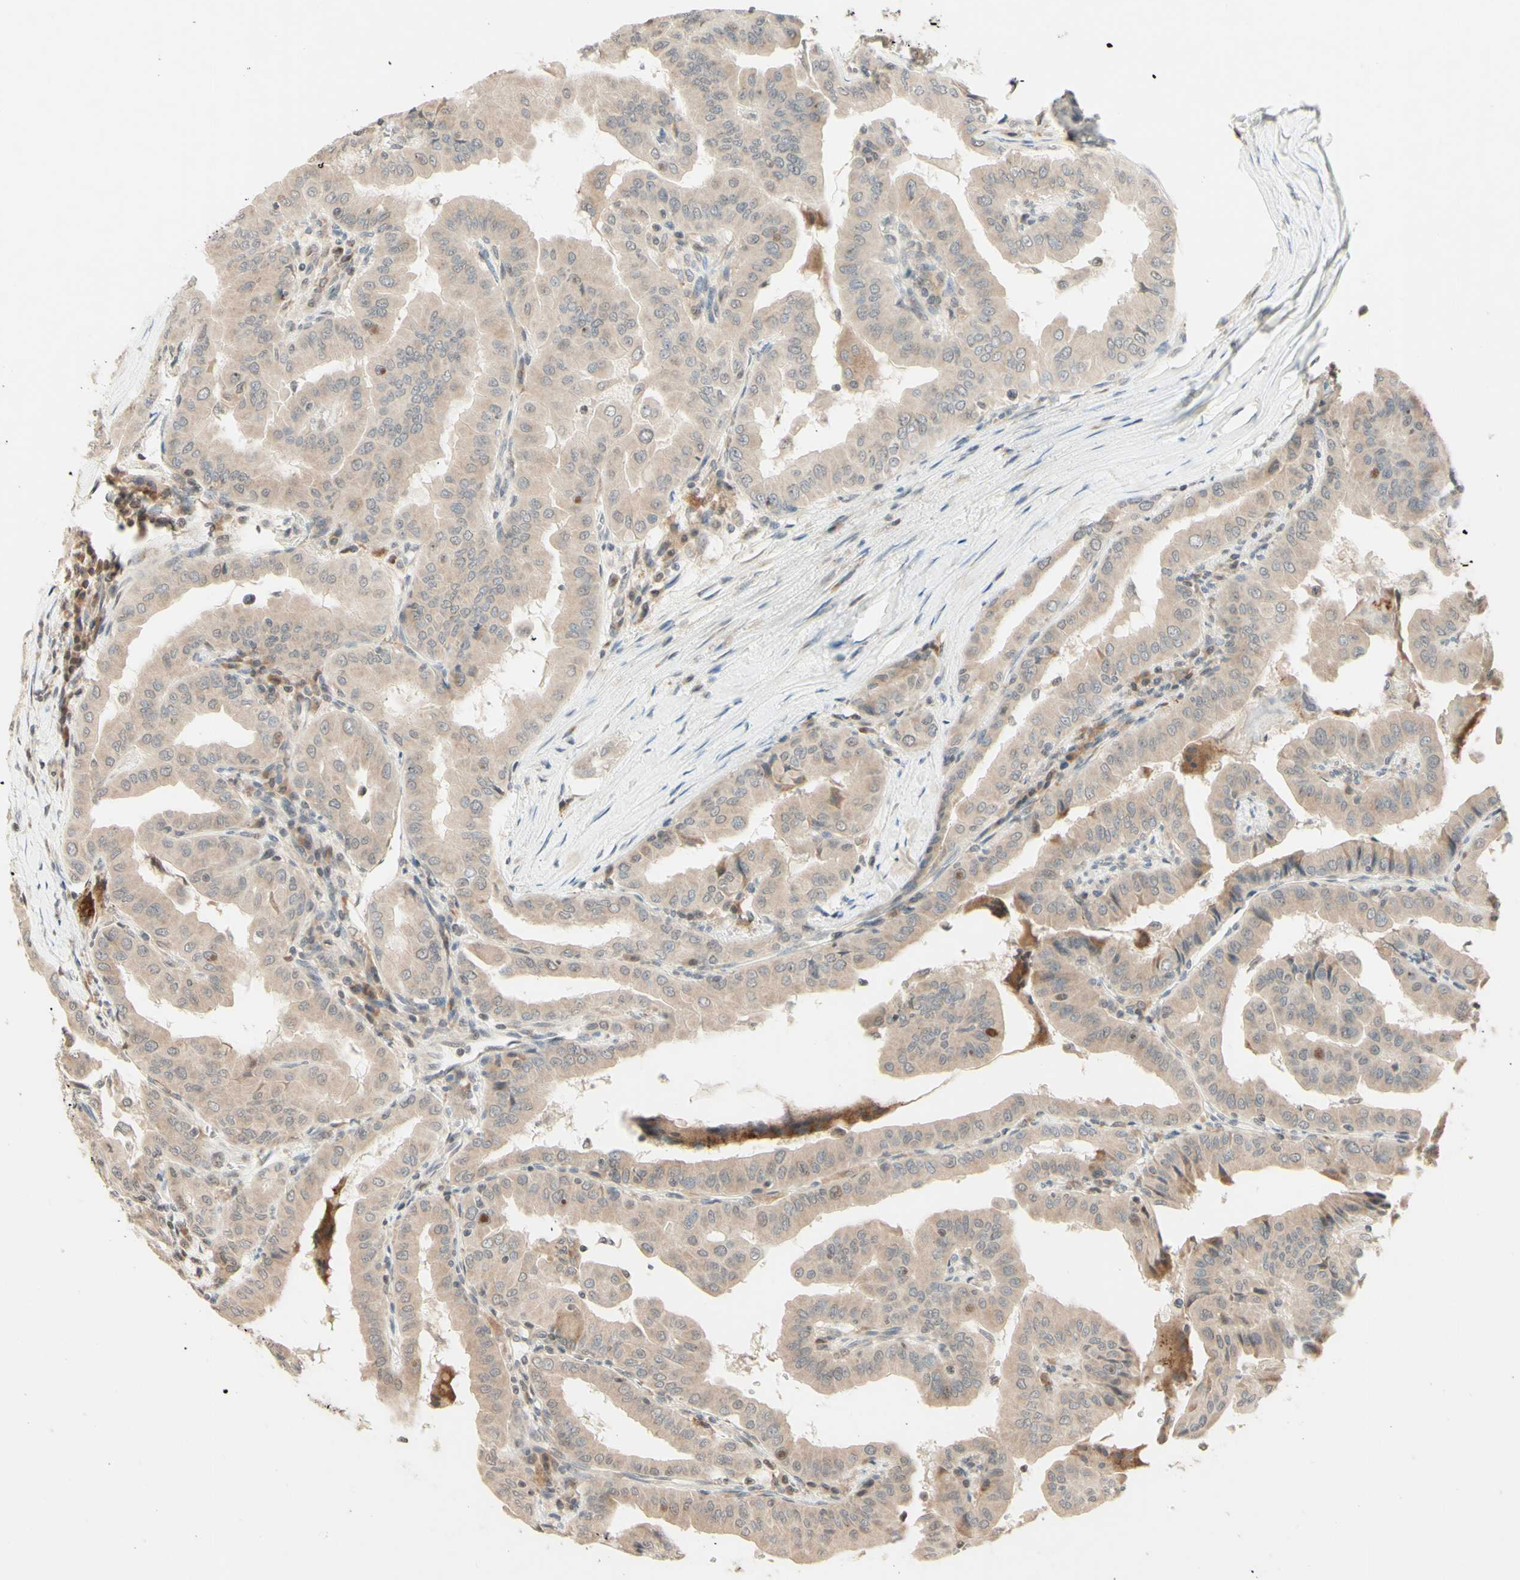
{"staining": {"intensity": "weak", "quantity": ">75%", "location": "cytoplasmic/membranous"}, "tissue": "thyroid cancer", "cell_type": "Tumor cells", "image_type": "cancer", "snomed": [{"axis": "morphology", "description": "Papillary adenocarcinoma, NOS"}, {"axis": "topography", "description": "Thyroid gland"}], "caption": "An immunohistochemistry (IHC) micrograph of neoplastic tissue is shown. Protein staining in brown labels weak cytoplasmic/membranous positivity in thyroid papillary adenocarcinoma within tumor cells.", "gene": "ZW10", "patient": {"sex": "male", "age": 33}}